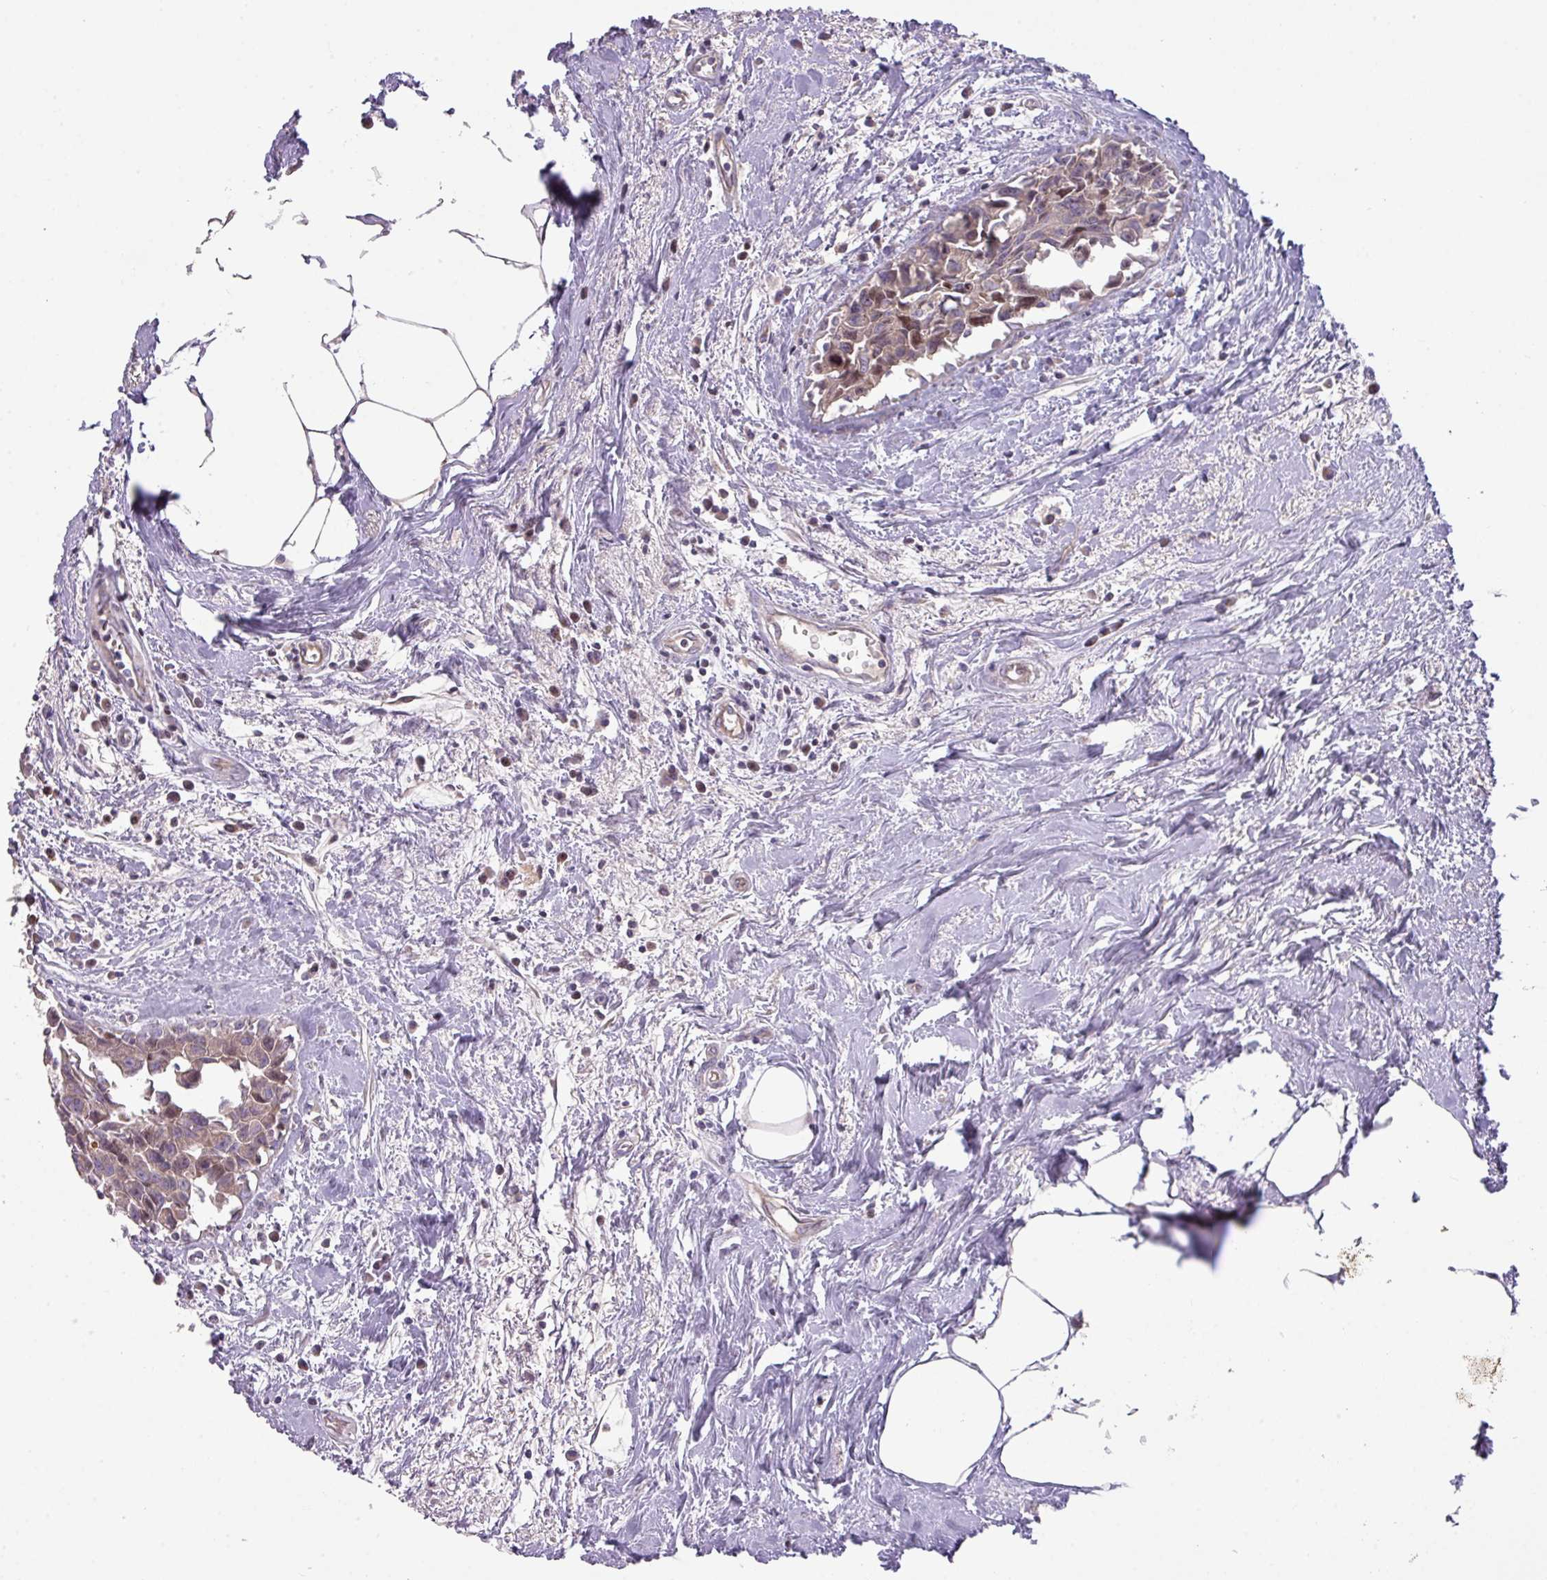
{"staining": {"intensity": "weak", "quantity": ">75%", "location": "cytoplasmic/membranous"}, "tissue": "breast cancer", "cell_type": "Tumor cells", "image_type": "cancer", "snomed": [{"axis": "morphology", "description": "Carcinoma, NOS"}, {"axis": "topography", "description": "Breast"}], "caption": "Human breast cancer (carcinoma) stained with a protein marker reveals weak staining in tumor cells.", "gene": "ZNF394", "patient": {"sex": "female", "age": 60}}